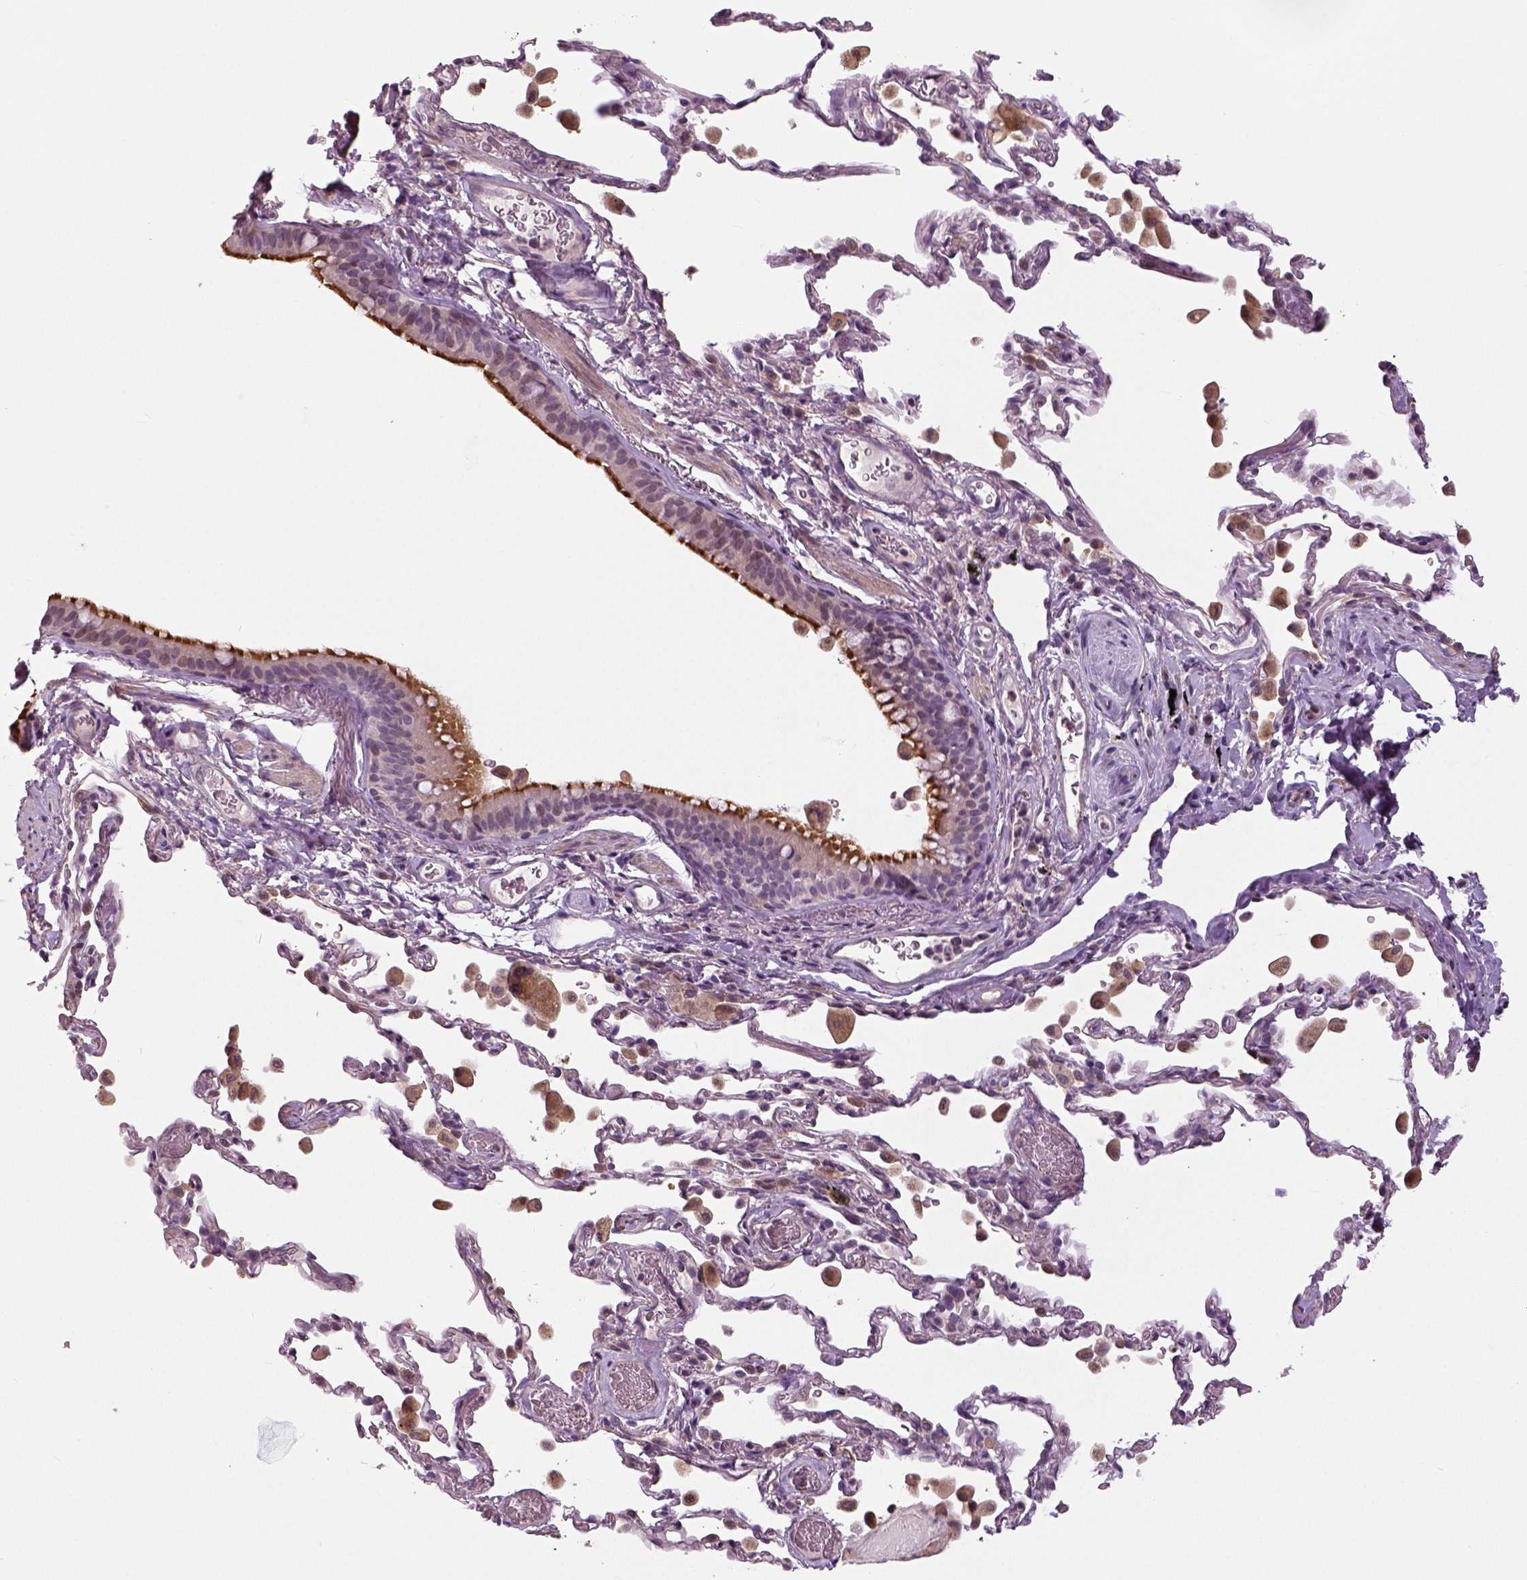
{"staining": {"intensity": "moderate", "quantity": "25%-75%", "location": "cytoplasmic/membranous"}, "tissue": "bronchus", "cell_type": "Respiratory epithelial cells", "image_type": "normal", "snomed": [{"axis": "morphology", "description": "Normal tissue, NOS"}, {"axis": "topography", "description": "Bronchus"}, {"axis": "topography", "description": "Lung"}], "caption": "DAB immunohistochemical staining of unremarkable bronchus reveals moderate cytoplasmic/membranous protein positivity in approximately 25%-75% of respiratory epithelial cells. (Stains: DAB (3,3'-diaminobenzidine) in brown, nuclei in blue, Microscopy: brightfield microscopy at high magnification).", "gene": "NECAB1", "patient": {"sex": "male", "age": 54}}